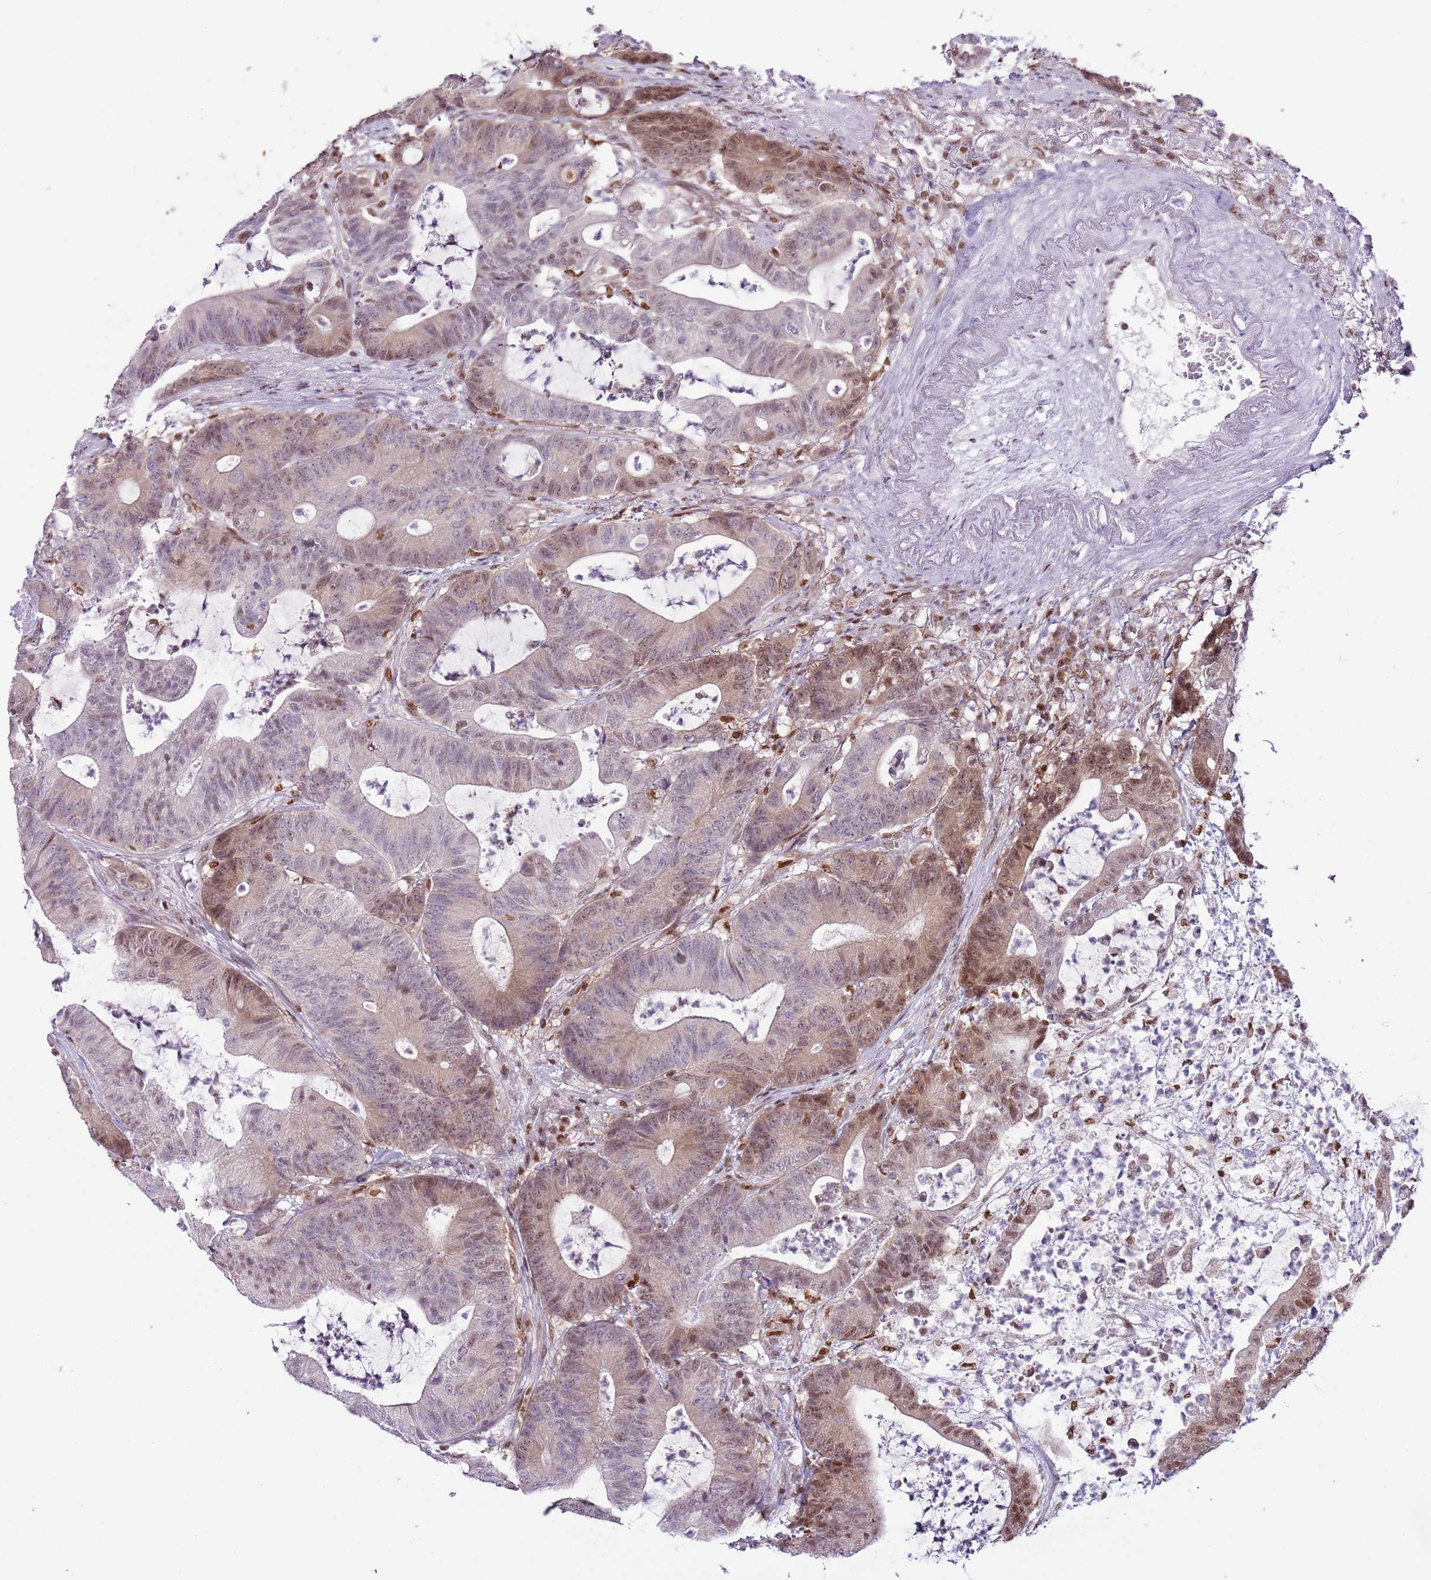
{"staining": {"intensity": "moderate", "quantity": "25%-75%", "location": "nuclear"}, "tissue": "colorectal cancer", "cell_type": "Tumor cells", "image_type": "cancer", "snomed": [{"axis": "morphology", "description": "Adenocarcinoma, NOS"}, {"axis": "topography", "description": "Colon"}], "caption": "High-magnification brightfield microscopy of colorectal adenocarcinoma stained with DAB (3,3'-diaminobenzidine) (brown) and counterstained with hematoxylin (blue). tumor cells exhibit moderate nuclear staining is identified in approximately25%-75% of cells.", "gene": "SELENOH", "patient": {"sex": "female", "age": 84}}